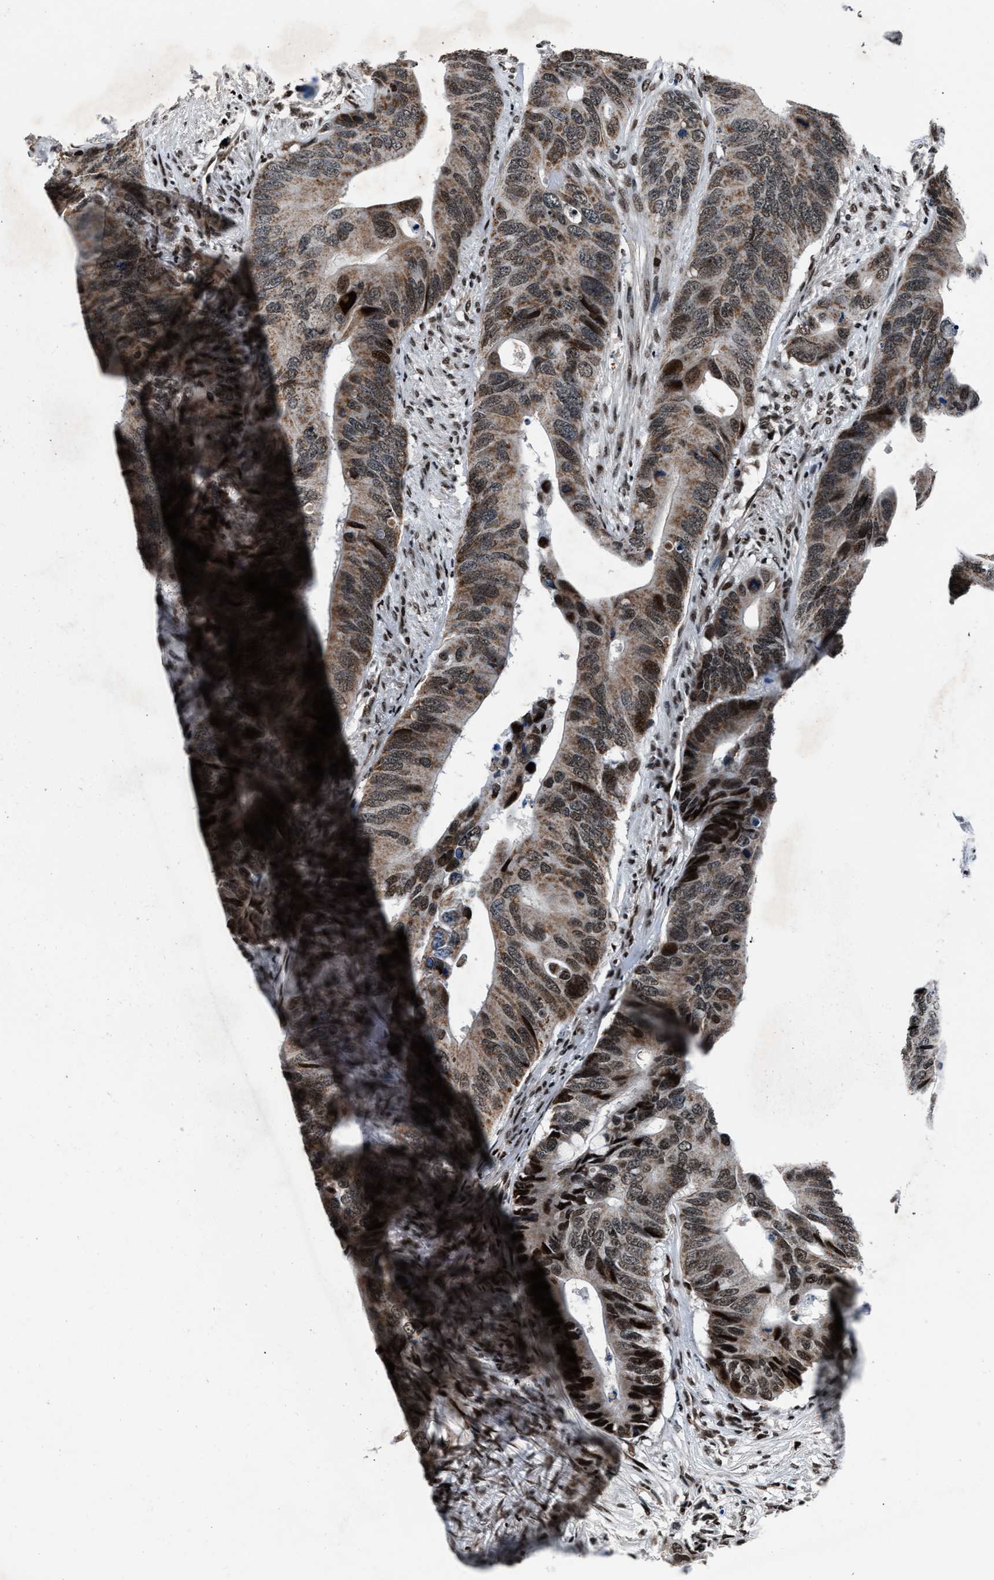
{"staining": {"intensity": "strong", "quantity": "<25%", "location": "nuclear"}, "tissue": "colorectal cancer", "cell_type": "Tumor cells", "image_type": "cancer", "snomed": [{"axis": "morphology", "description": "Adenocarcinoma, NOS"}, {"axis": "topography", "description": "Colon"}], "caption": "Immunohistochemistry (DAB (3,3'-diaminobenzidine)) staining of human adenocarcinoma (colorectal) reveals strong nuclear protein positivity in approximately <25% of tumor cells.", "gene": "PRRC2B", "patient": {"sex": "male", "age": 71}}